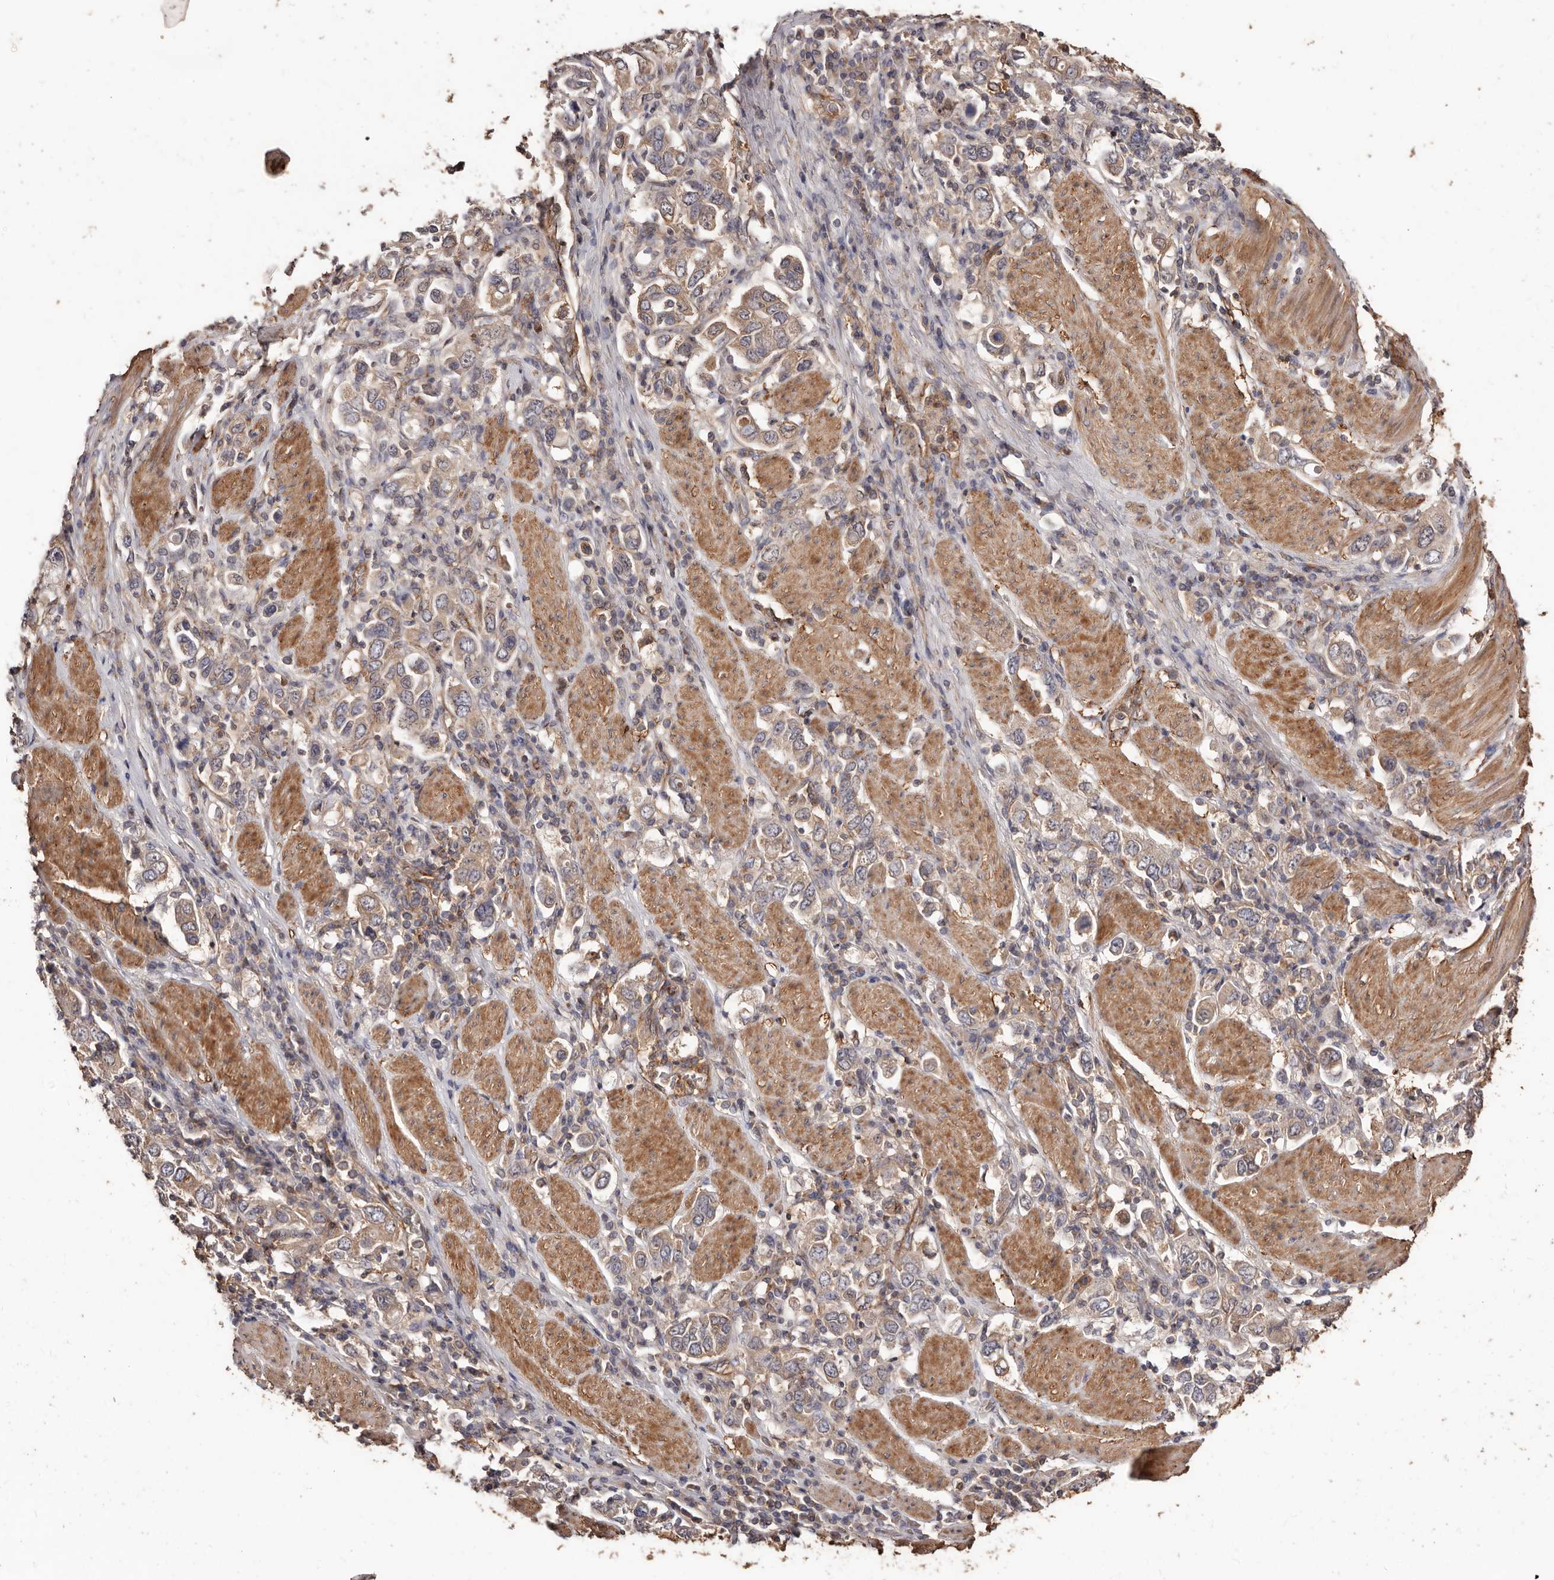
{"staining": {"intensity": "weak", "quantity": ">75%", "location": "cytoplasmic/membranous"}, "tissue": "stomach cancer", "cell_type": "Tumor cells", "image_type": "cancer", "snomed": [{"axis": "morphology", "description": "Adenocarcinoma, NOS"}, {"axis": "topography", "description": "Stomach, upper"}], "caption": "A low amount of weak cytoplasmic/membranous staining is appreciated in about >75% of tumor cells in stomach cancer tissue. The protein is stained brown, and the nuclei are stained in blue (DAB IHC with brightfield microscopy, high magnification).", "gene": "CCL14", "patient": {"sex": "male", "age": 62}}